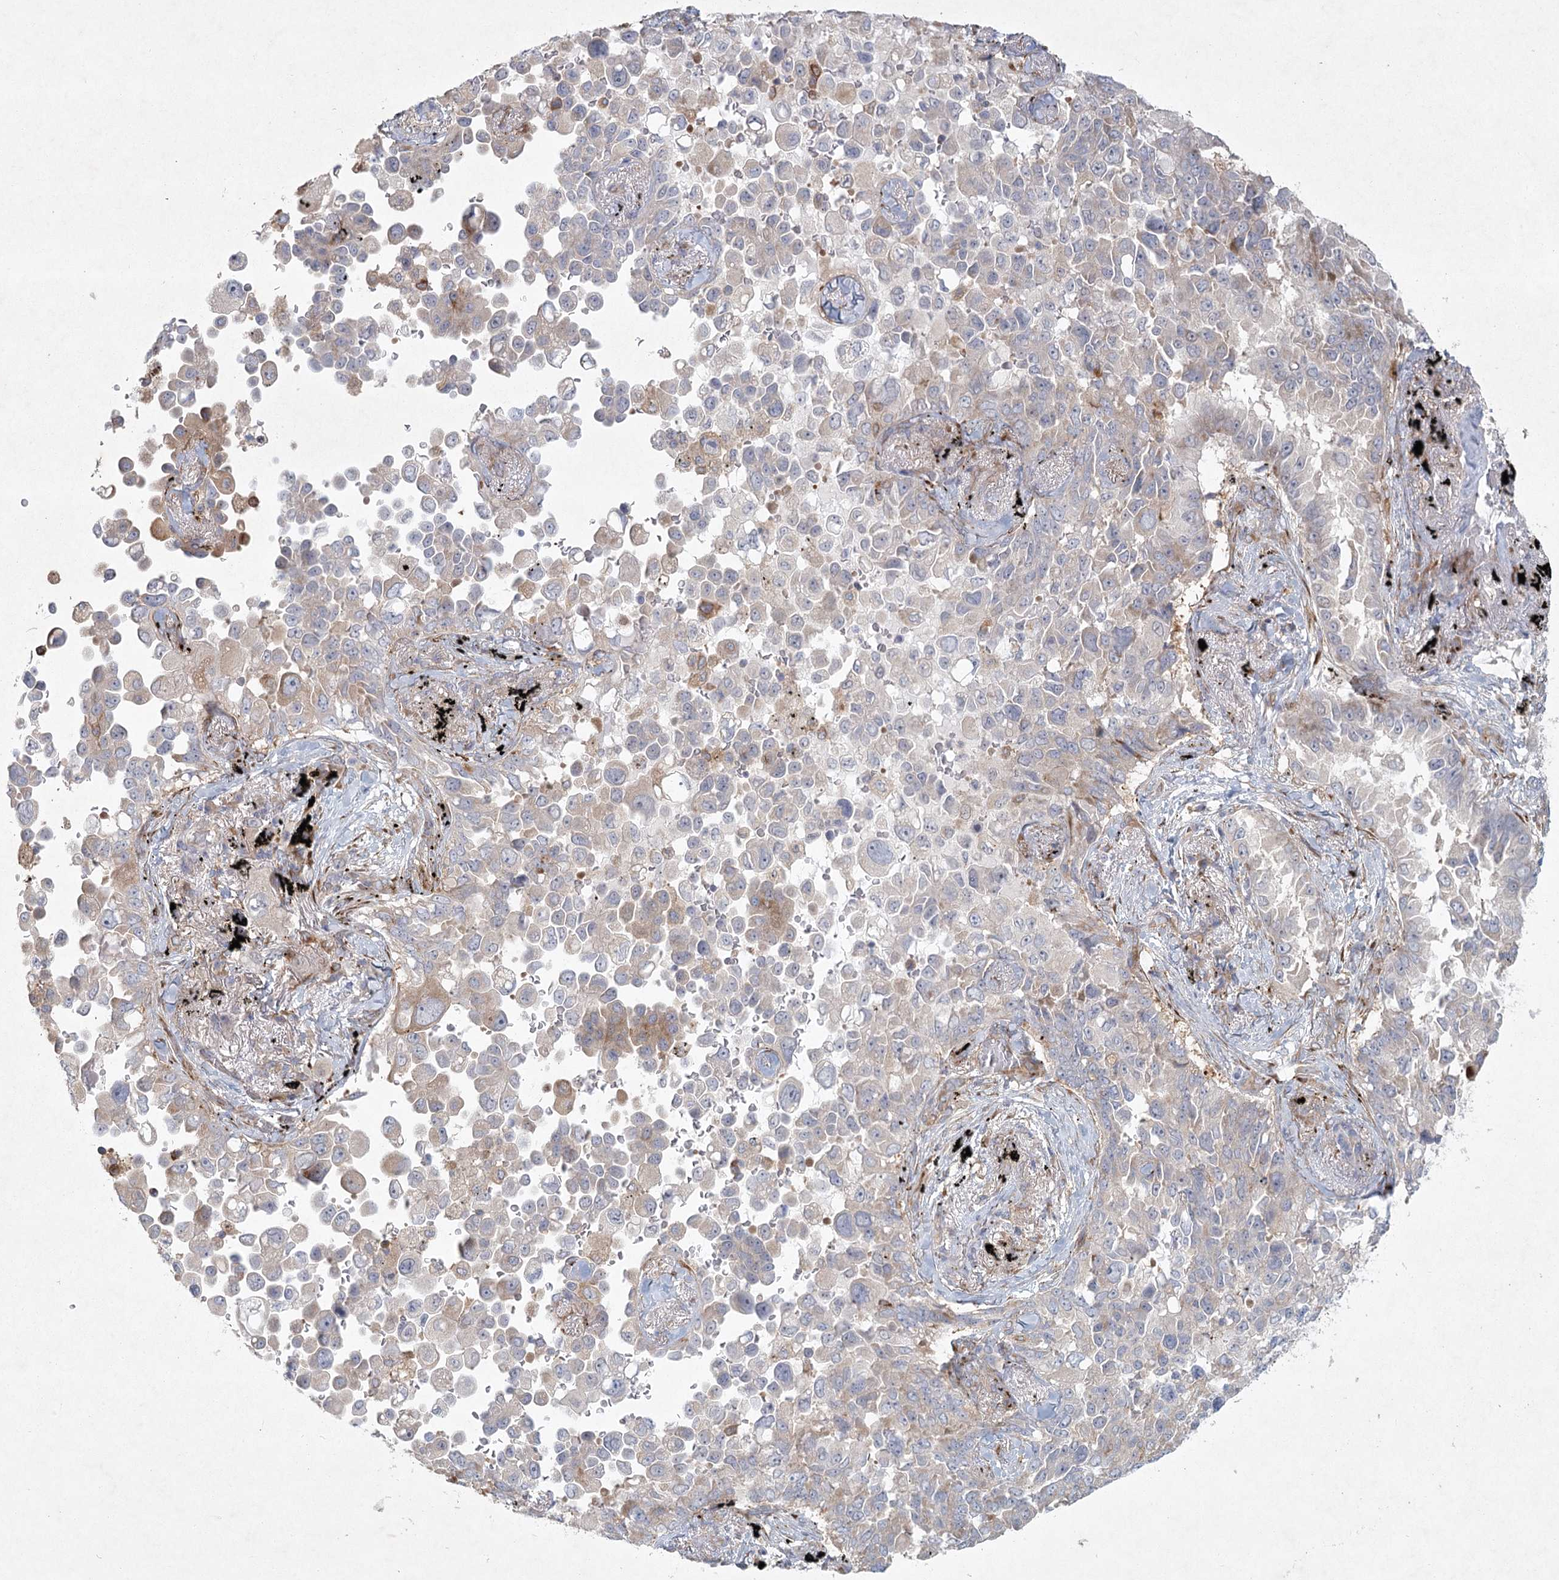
{"staining": {"intensity": "moderate", "quantity": "<25%", "location": "cytoplasmic/membranous"}, "tissue": "lung cancer", "cell_type": "Tumor cells", "image_type": "cancer", "snomed": [{"axis": "morphology", "description": "Adenocarcinoma, NOS"}, {"axis": "topography", "description": "Lung"}], "caption": "Moderate cytoplasmic/membranous expression for a protein is appreciated in approximately <25% of tumor cells of lung cancer using immunohistochemistry (IHC).", "gene": "FAM110C", "patient": {"sex": "female", "age": 67}}